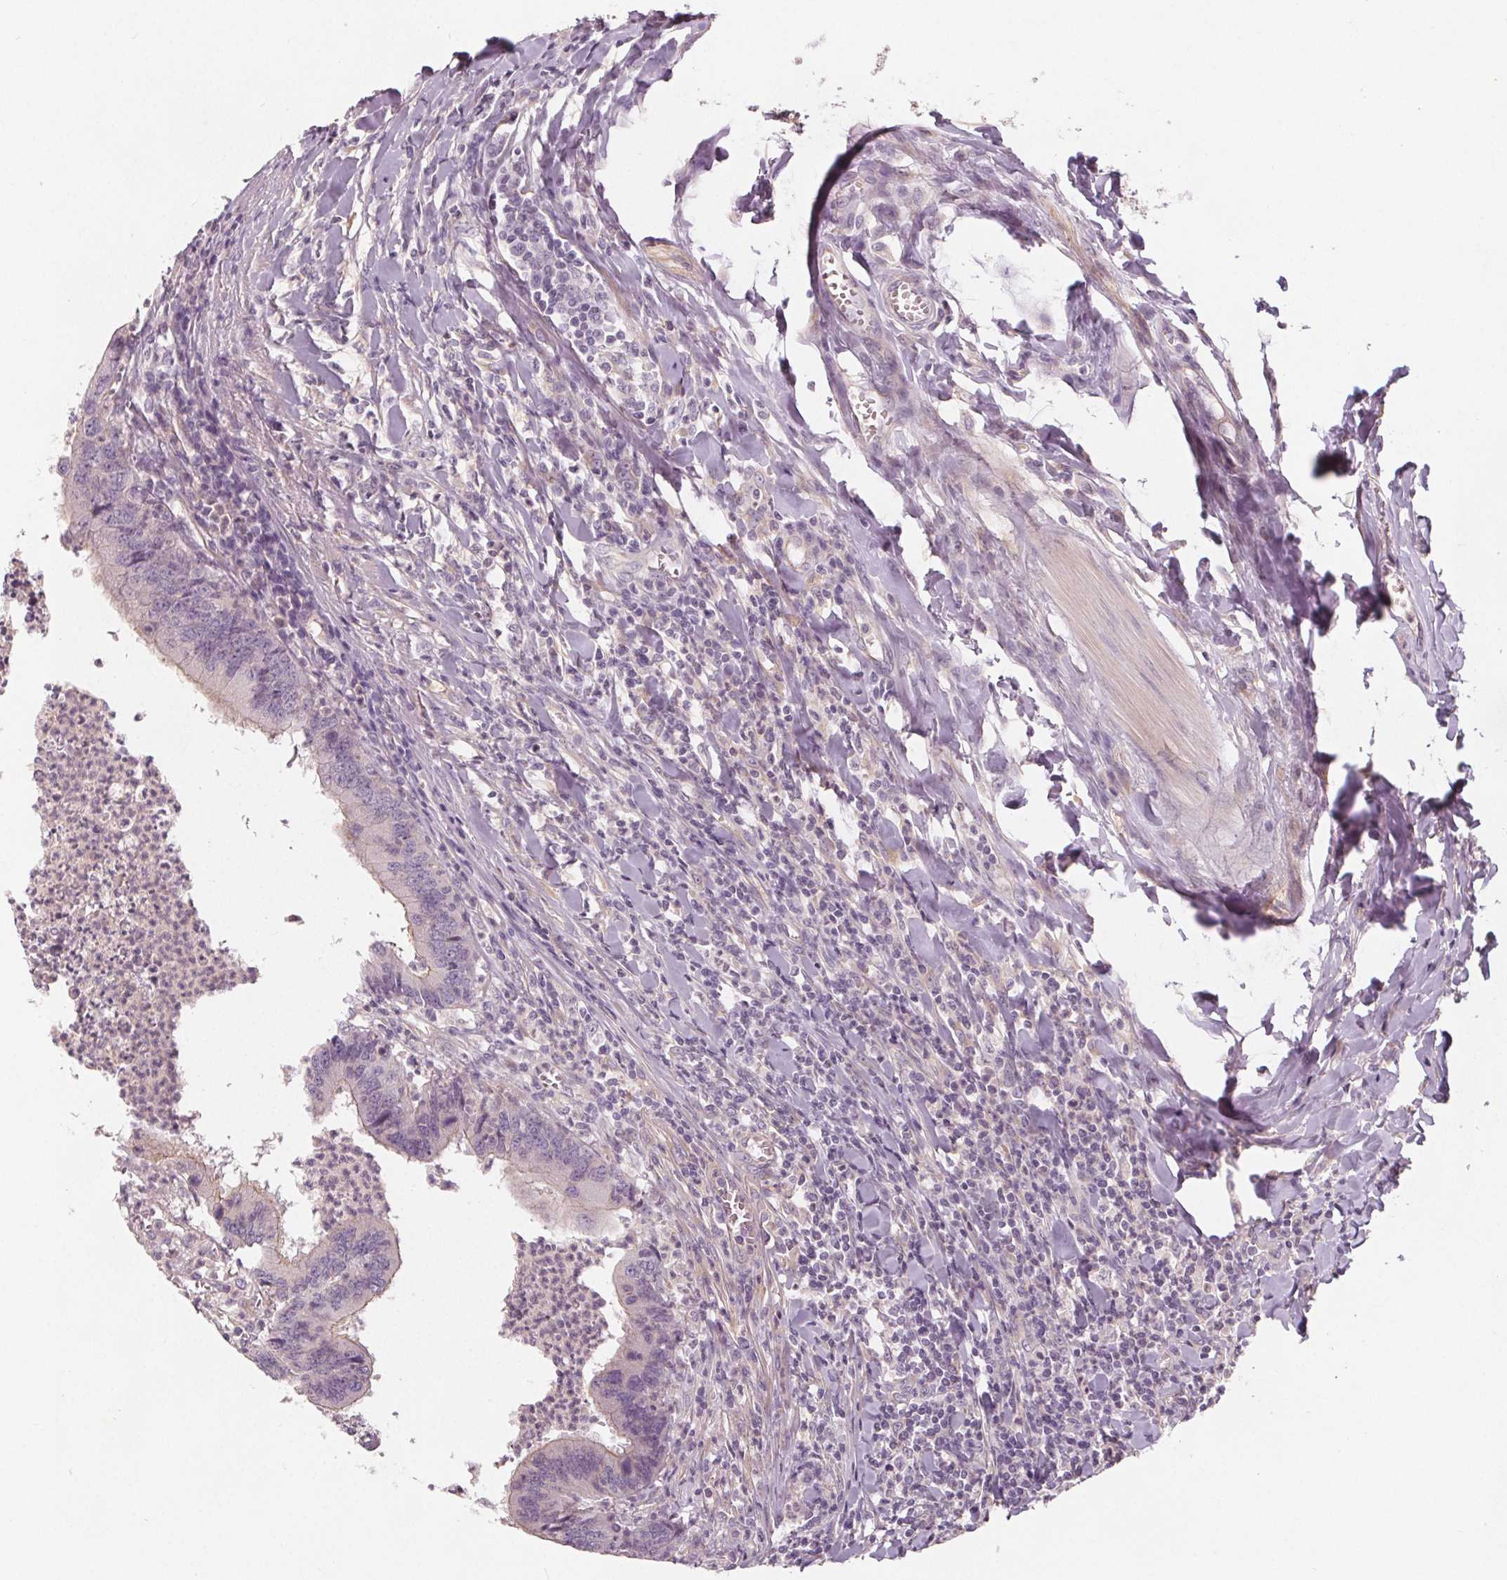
{"staining": {"intensity": "weak", "quantity": "<25%", "location": "cytoplasmic/membranous"}, "tissue": "colorectal cancer", "cell_type": "Tumor cells", "image_type": "cancer", "snomed": [{"axis": "morphology", "description": "Adenocarcinoma, NOS"}, {"axis": "topography", "description": "Colon"}], "caption": "An immunohistochemistry (IHC) photomicrograph of adenocarcinoma (colorectal) is shown. There is no staining in tumor cells of adenocarcinoma (colorectal).", "gene": "VNN1", "patient": {"sex": "female", "age": 67}}